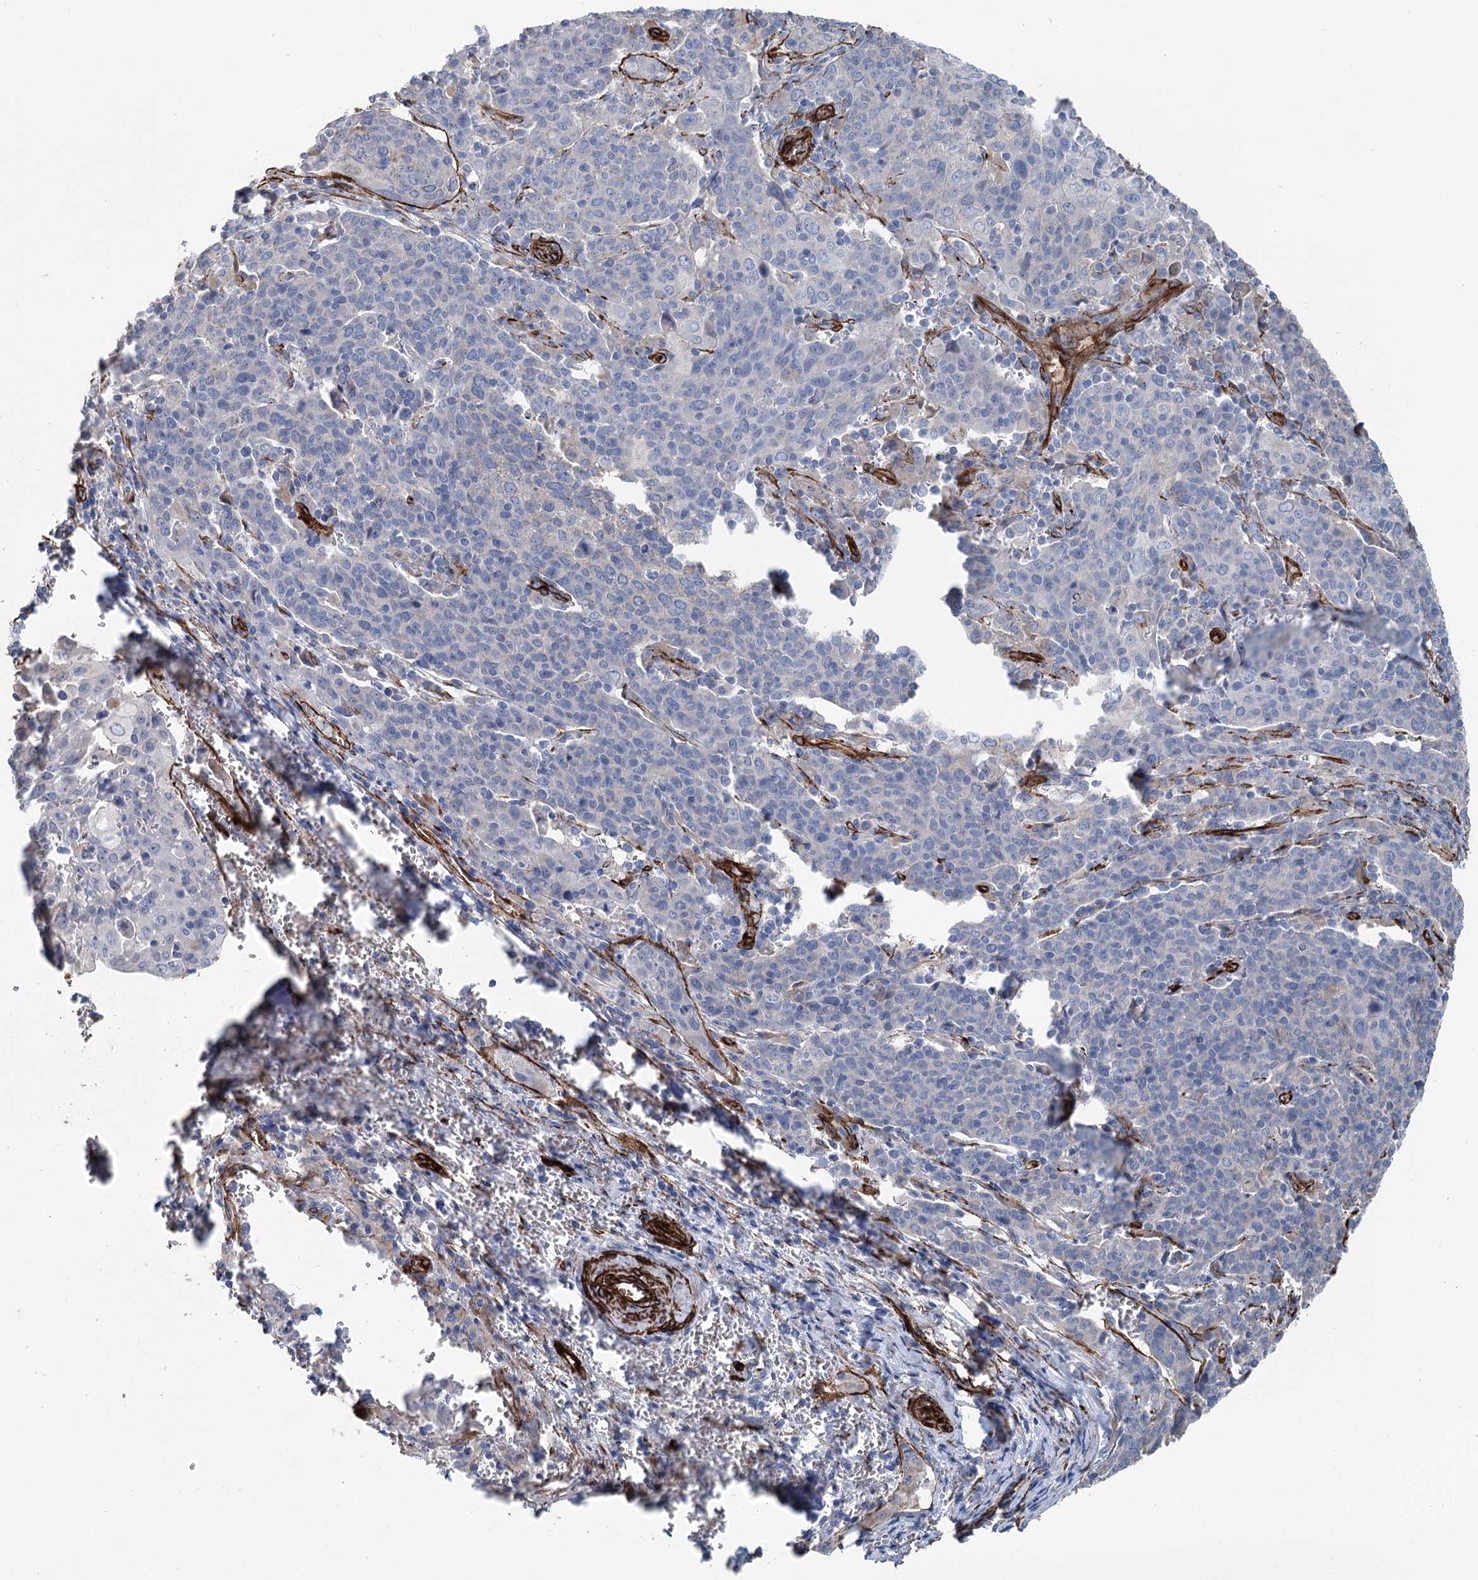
{"staining": {"intensity": "negative", "quantity": "none", "location": "none"}, "tissue": "cervical cancer", "cell_type": "Tumor cells", "image_type": "cancer", "snomed": [{"axis": "morphology", "description": "Squamous cell carcinoma, NOS"}, {"axis": "topography", "description": "Cervix"}], "caption": "Immunohistochemistry (IHC) photomicrograph of neoplastic tissue: cervical cancer (squamous cell carcinoma) stained with DAB reveals no significant protein staining in tumor cells.", "gene": "IQSEC1", "patient": {"sex": "female", "age": 67}}